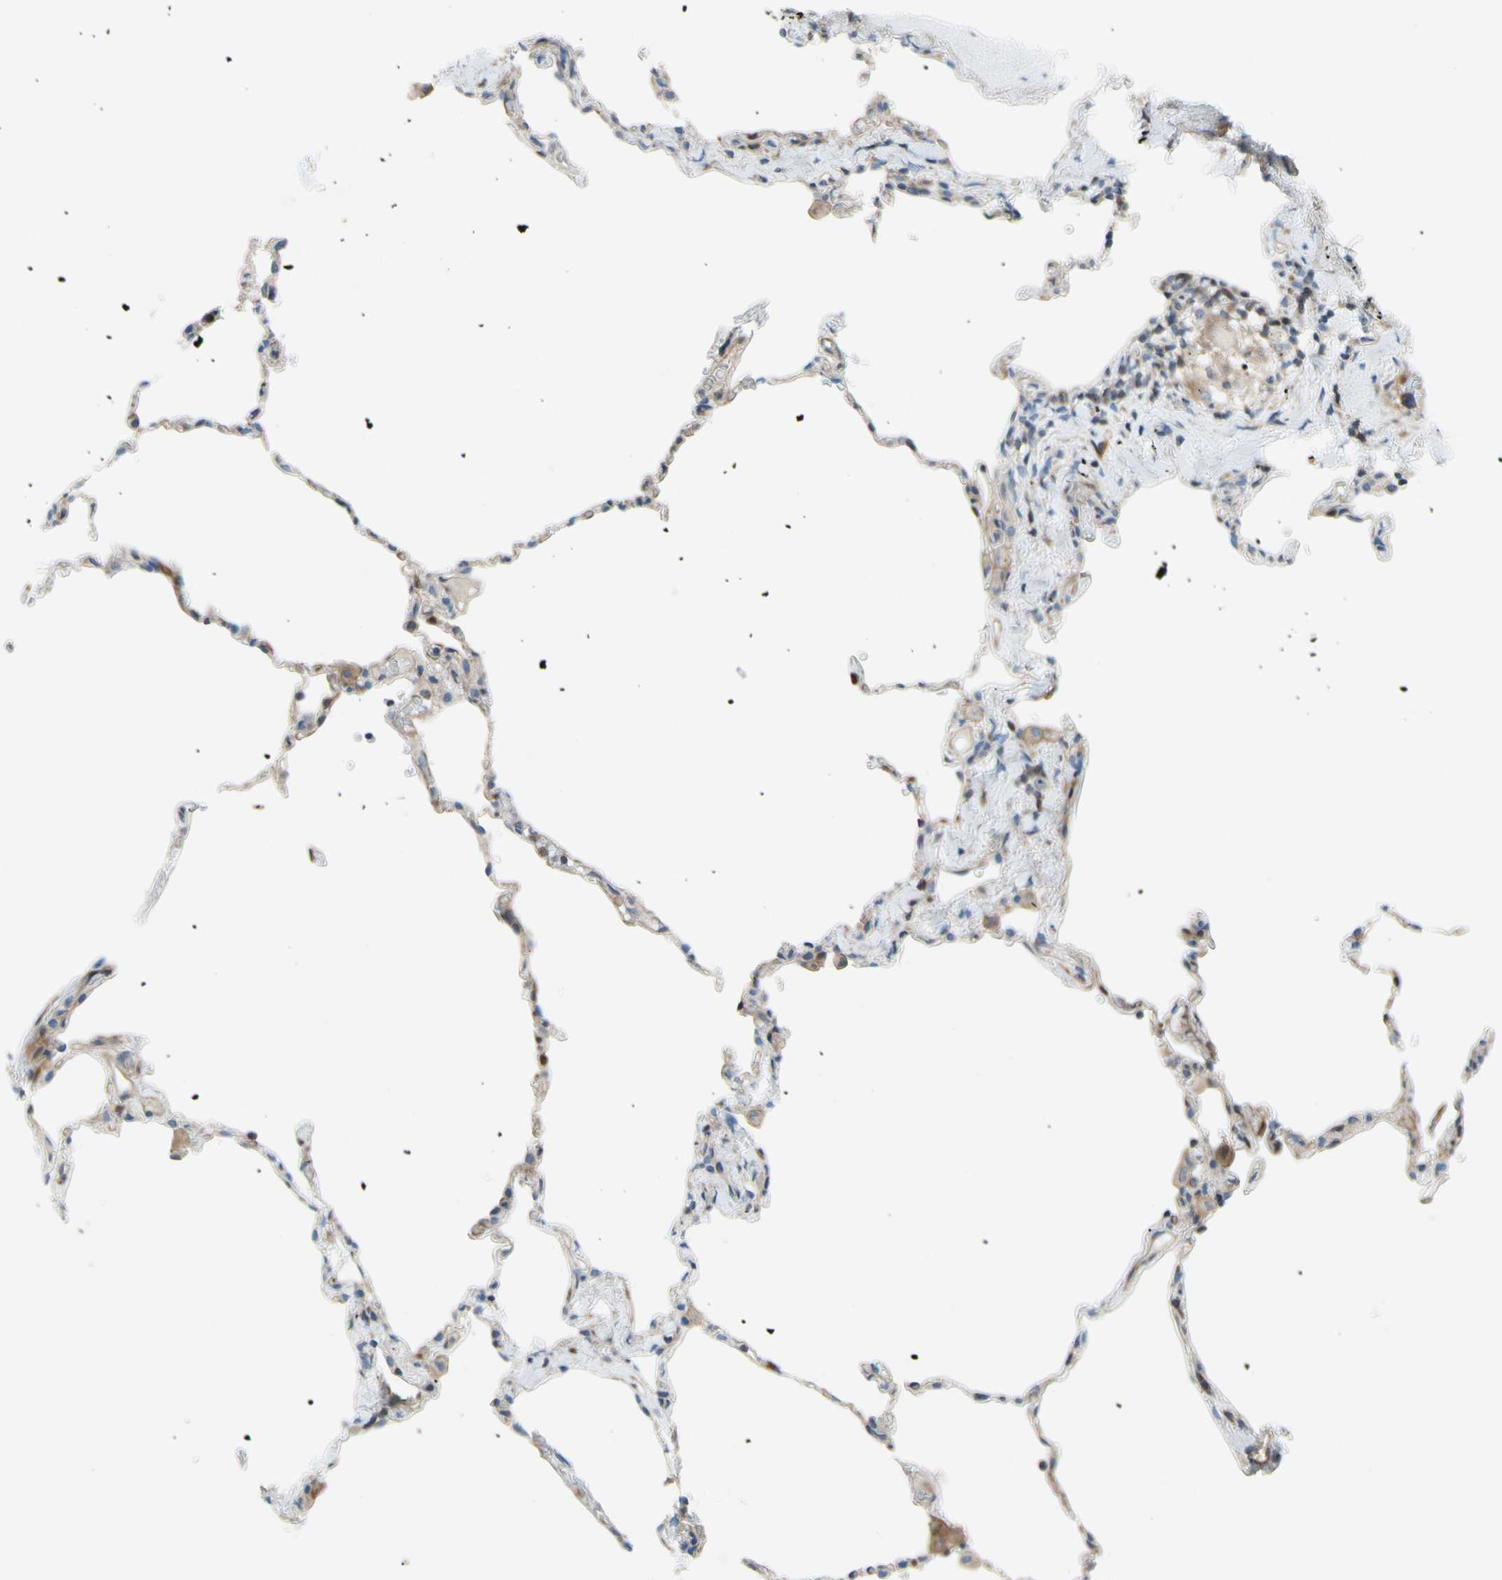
{"staining": {"intensity": "weak", "quantity": "25%-75%", "location": "cytoplasmic/membranous"}, "tissue": "lung", "cell_type": "Alveolar cells", "image_type": "normal", "snomed": [{"axis": "morphology", "description": "Normal tissue, NOS"}, {"axis": "topography", "description": "Lung"}], "caption": "The image reveals immunohistochemical staining of normal lung. There is weak cytoplasmic/membranous staining is appreciated in about 25%-75% of alveolar cells.", "gene": "PAK2", "patient": {"sex": "male", "age": 59}}